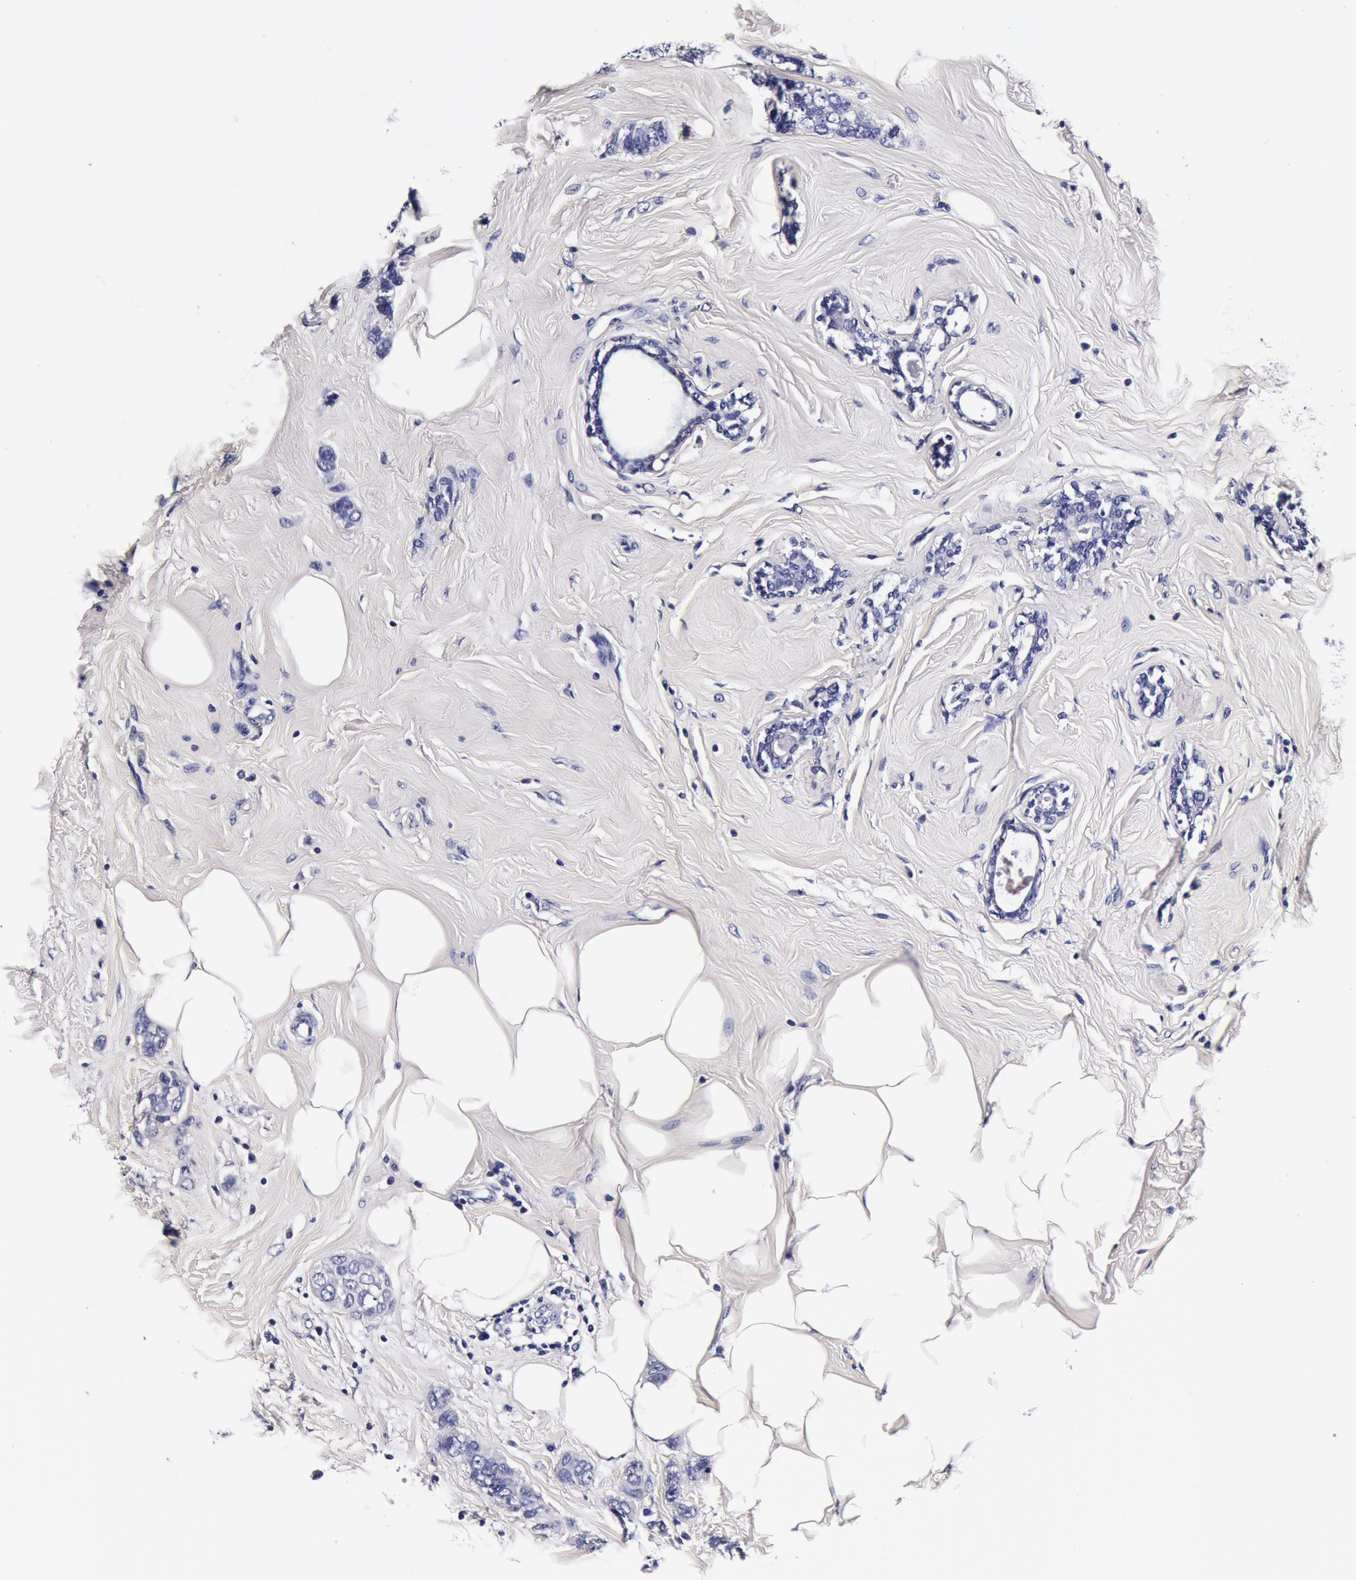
{"staining": {"intensity": "negative", "quantity": "none", "location": "none"}, "tissue": "breast cancer", "cell_type": "Tumor cells", "image_type": "cancer", "snomed": [{"axis": "morphology", "description": "Normal tissue, NOS"}, {"axis": "morphology", "description": "Duct carcinoma"}, {"axis": "topography", "description": "Breast"}], "caption": "Immunohistochemistry photomicrograph of infiltrating ductal carcinoma (breast) stained for a protein (brown), which reveals no expression in tumor cells. (Immunohistochemistry (ihc), brightfield microscopy, high magnification).", "gene": "CCDC22", "patient": {"sex": "female", "age": 50}}